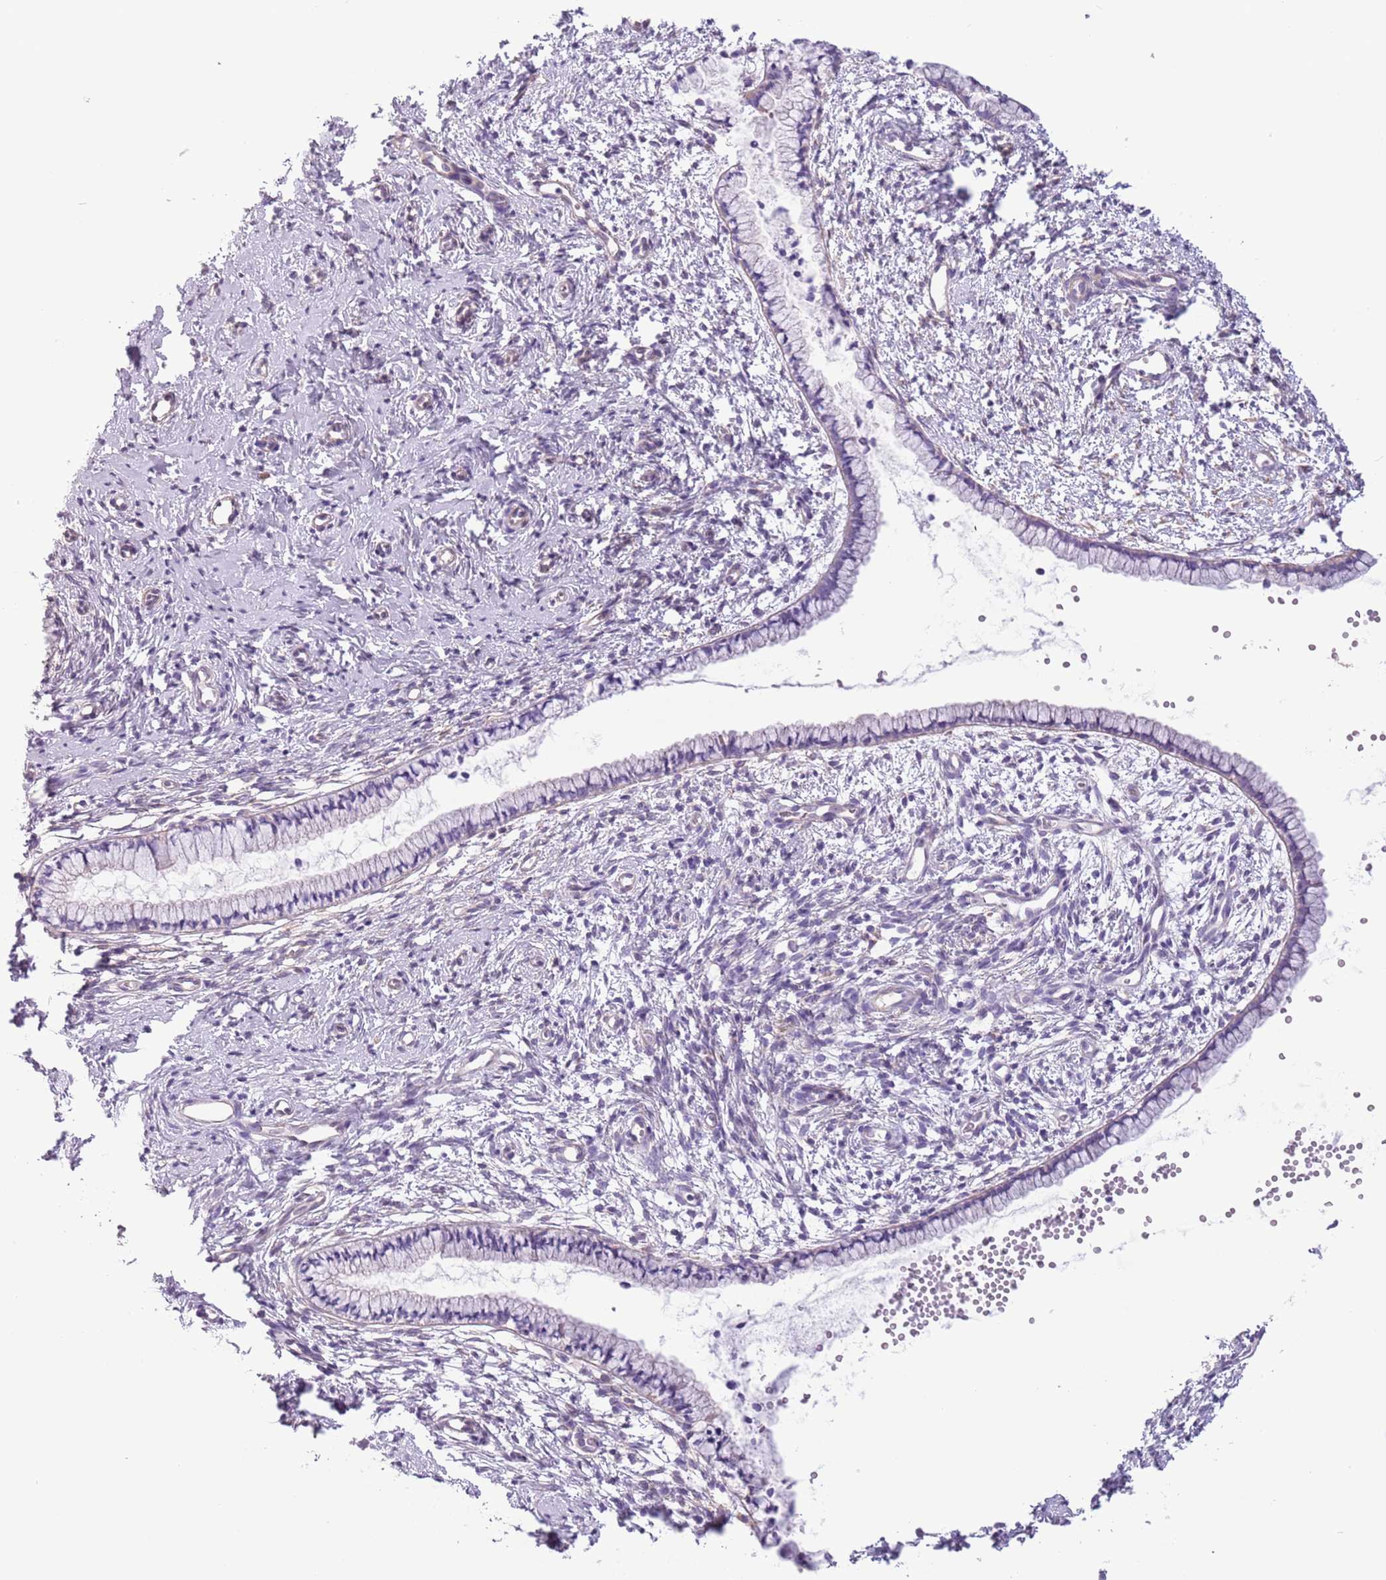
{"staining": {"intensity": "negative", "quantity": "none", "location": "none"}, "tissue": "cervix", "cell_type": "Glandular cells", "image_type": "normal", "snomed": [{"axis": "morphology", "description": "Normal tissue, NOS"}, {"axis": "topography", "description": "Cervix"}], "caption": "High power microscopy image of an IHC image of benign cervix, revealing no significant expression in glandular cells.", "gene": "RBP3", "patient": {"sex": "female", "age": 57}}